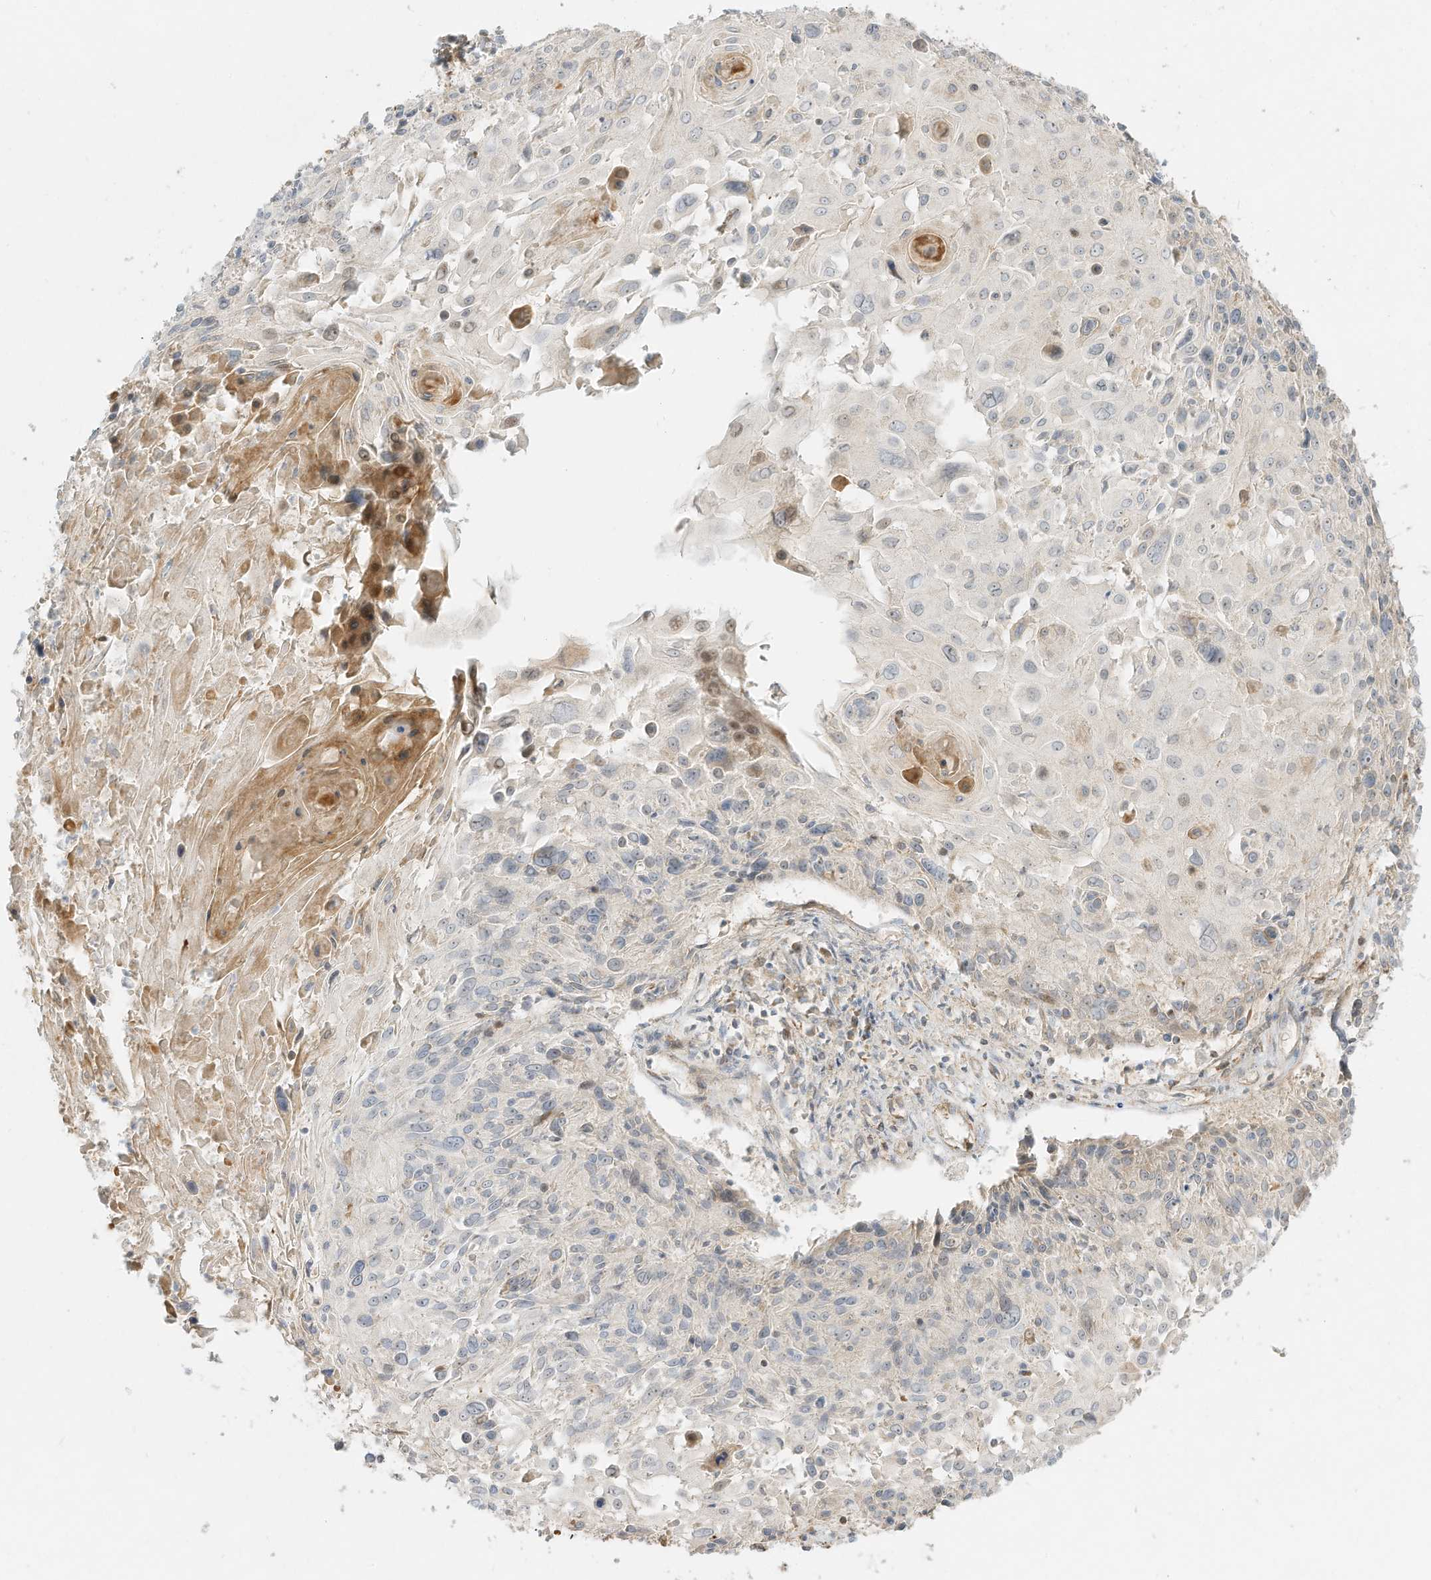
{"staining": {"intensity": "negative", "quantity": "none", "location": "none"}, "tissue": "cervical cancer", "cell_type": "Tumor cells", "image_type": "cancer", "snomed": [{"axis": "morphology", "description": "Squamous cell carcinoma, NOS"}, {"axis": "topography", "description": "Cervix"}], "caption": "High magnification brightfield microscopy of squamous cell carcinoma (cervical) stained with DAB (brown) and counterstained with hematoxylin (blue): tumor cells show no significant staining.", "gene": "OFD1", "patient": {"sex": "female", "age": 51}}